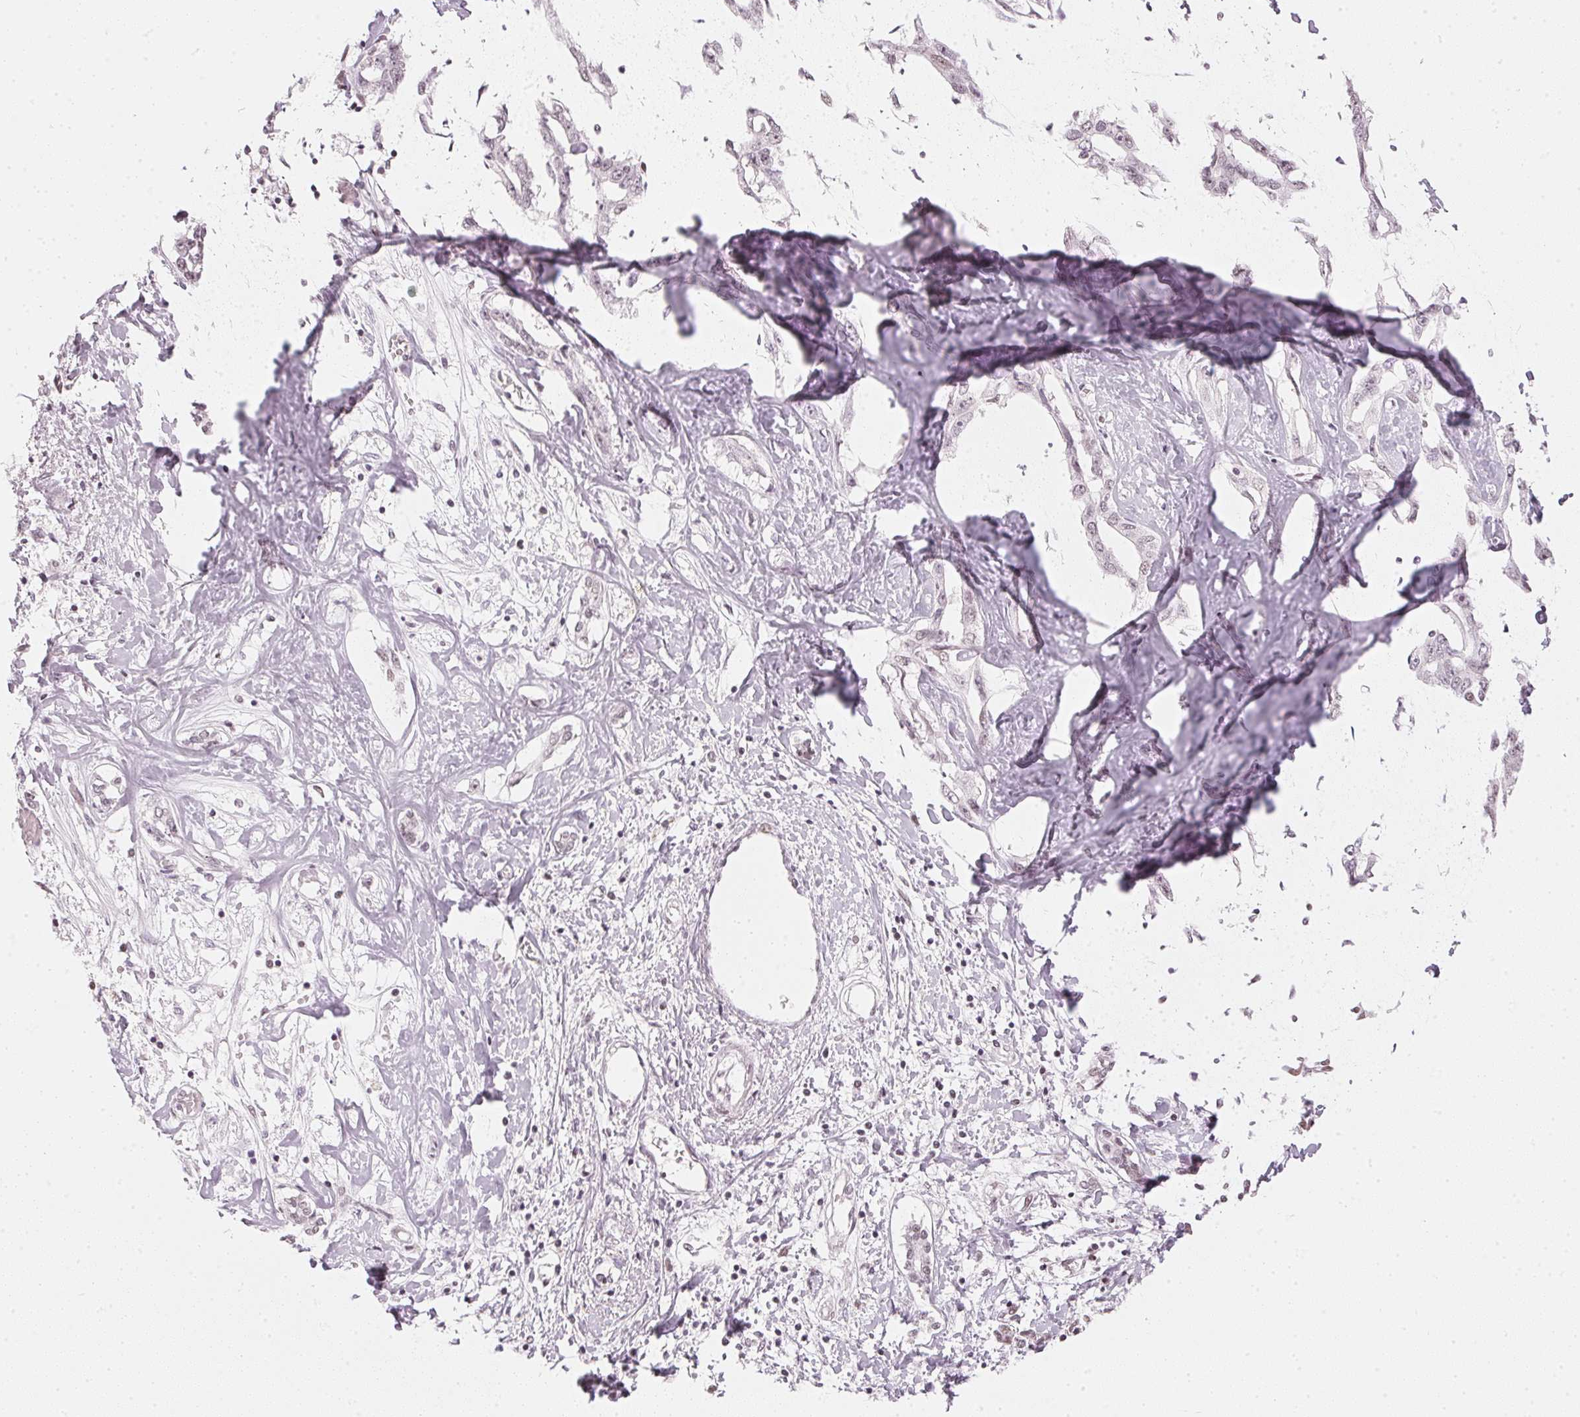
{"staining": {"intensity": "weak", "quantity": "<25%", "location": "nuclear"}, "tissue": "liver cancer", "cell_type": "Tumor cells", "image_type": "cancer", "snomed": [{"axis": "morphology", "description": "Cholangiocarcinoma"}, {"axis": "topography", "description": "Liver"}], "caption": "The micrograph demonstrates no significant staining in tumor cells of cholangiocarcinoma (liver).", "gene": "DNAJC6", "patient": {"sex": "male", "age": 59}}